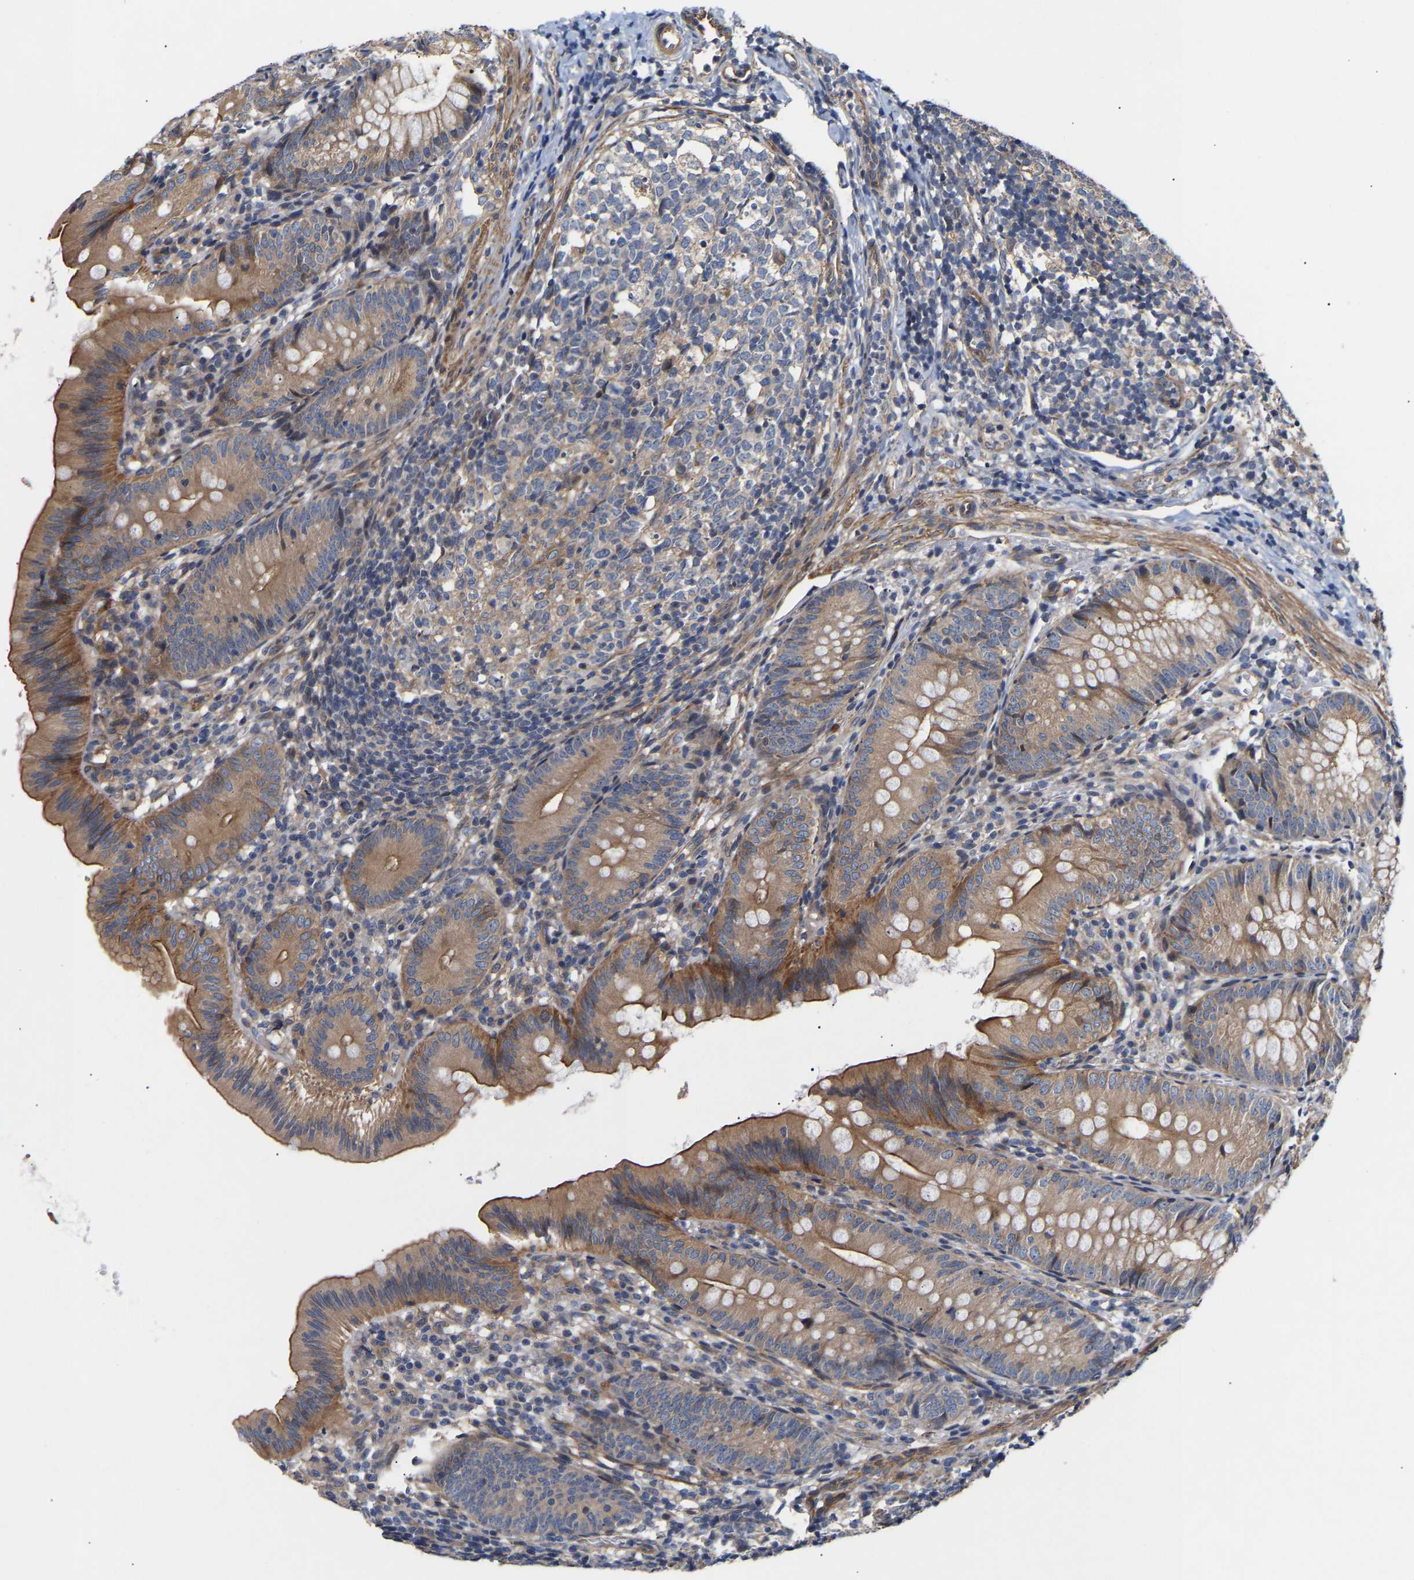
{"staining": {"intensity": "moderate", "quantity": ">75%", "location": "cytoplasmic/membranous"}, "tissue": "appendix", "cell_type": "Glandular cells", "image_type": "normal", "snomed": [{"axis": "morphology", "description": "Normal tissue, NOS"}, {"axis": "topography", "description": "Appendix"}], "caption": "Moderate cytoplasmic/membranous protein expression is appreciated in approximately >75% of glandular cells in appendix.", "gene": "KASH5", "patient": {"sex": "male", "age": 1}}